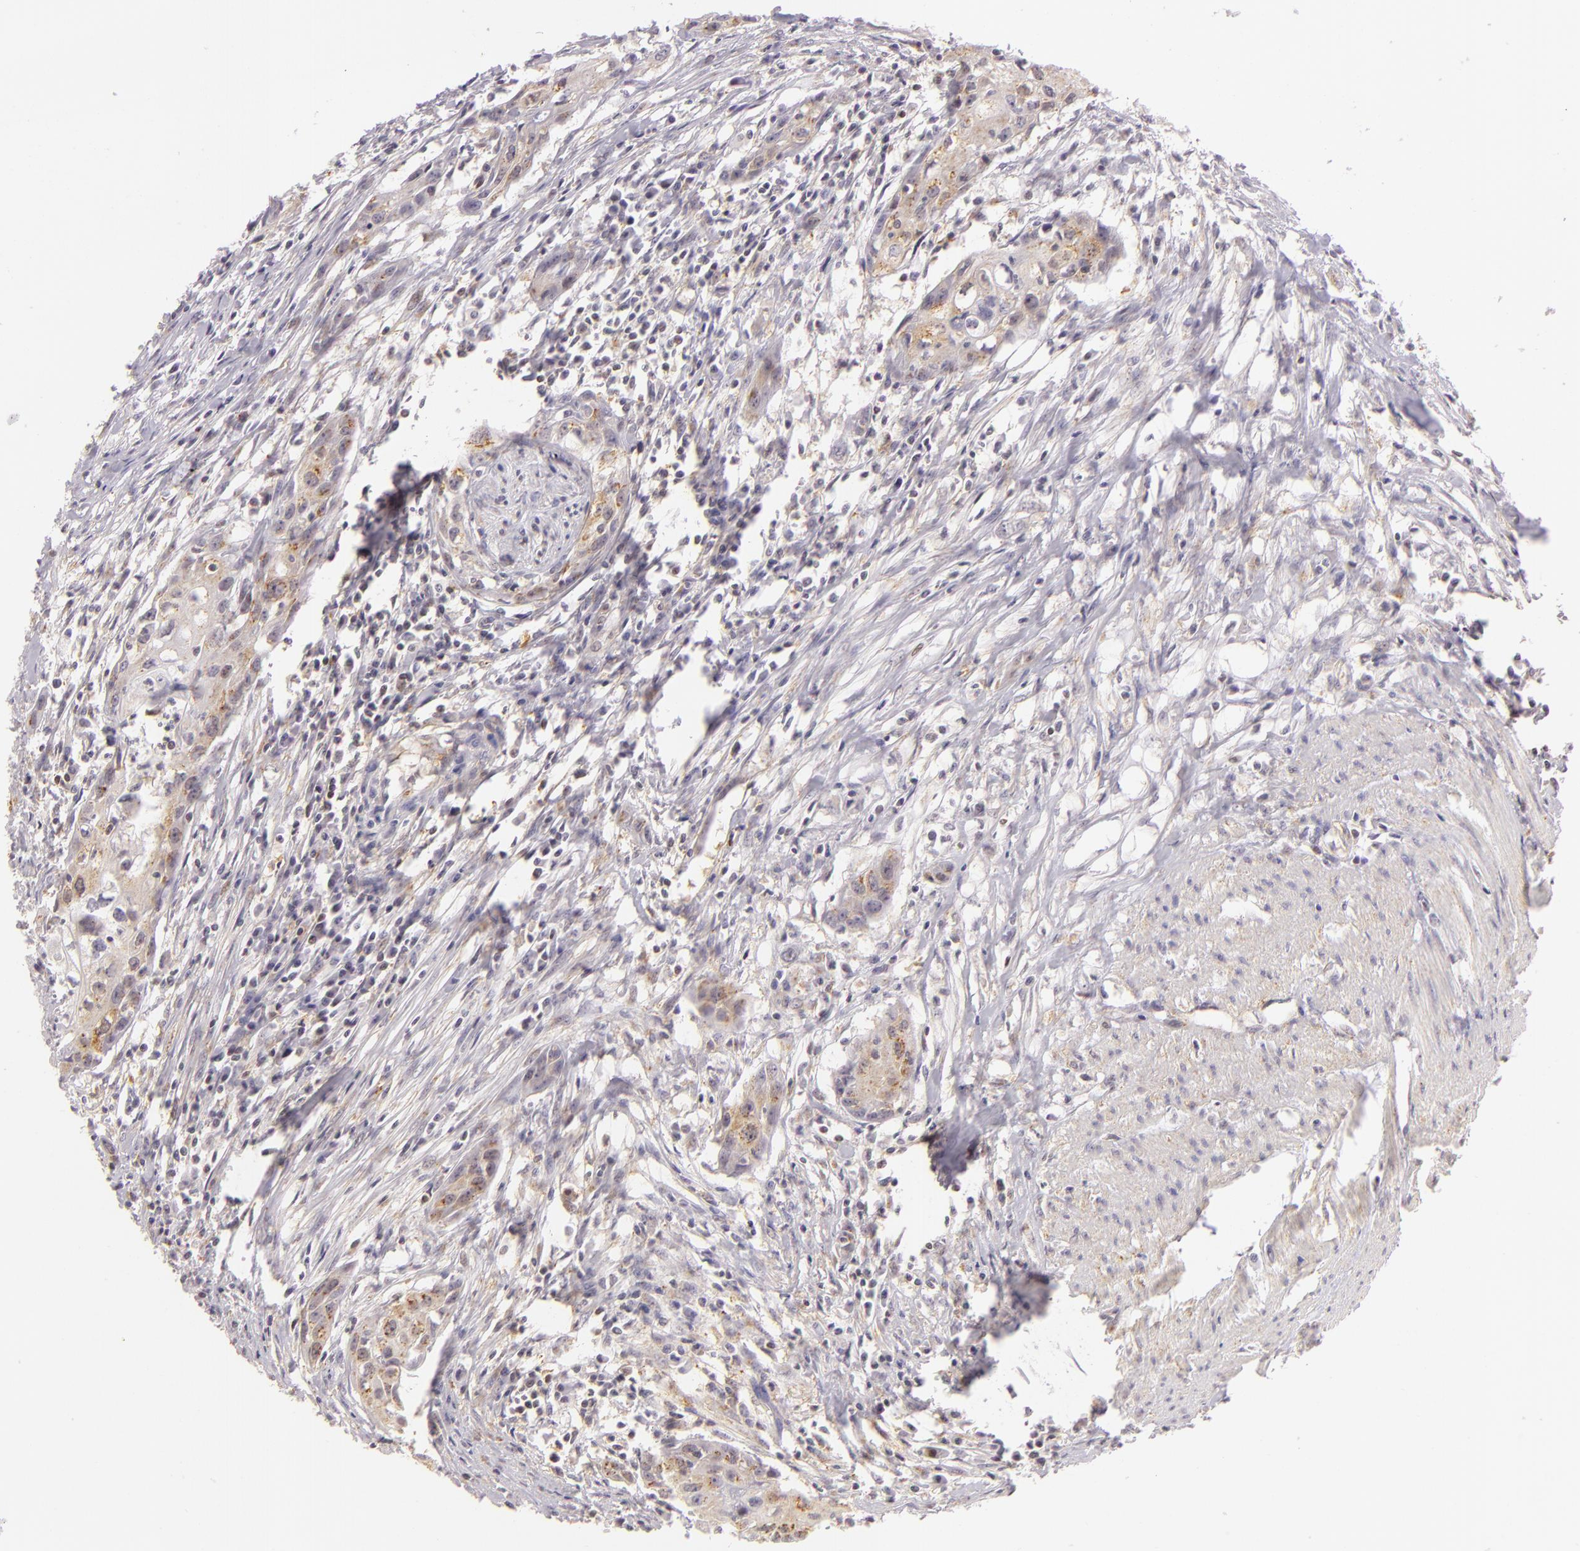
{"staining": {"intensity": "weak", "quantity": "25%-75%", "location": "cytoplasmic/membranous"}, "tissue": "urothelial cancer", "cell_type": "Tumor cells", "image_type": "cancer", "snomed": [{"axis": "morphology", "description": "Urothelial carcinoma, High grade"}, {"axis": "topography", "description": "Urinary bladder"}], "caption": "A brown stain shows weak cytoplasmic/membranous staining of a protein in urothelial carcinoma (high-grade) tumor cells.", "gene": "IMPDH1", "patient": {"sex": "male", "age": 54}}